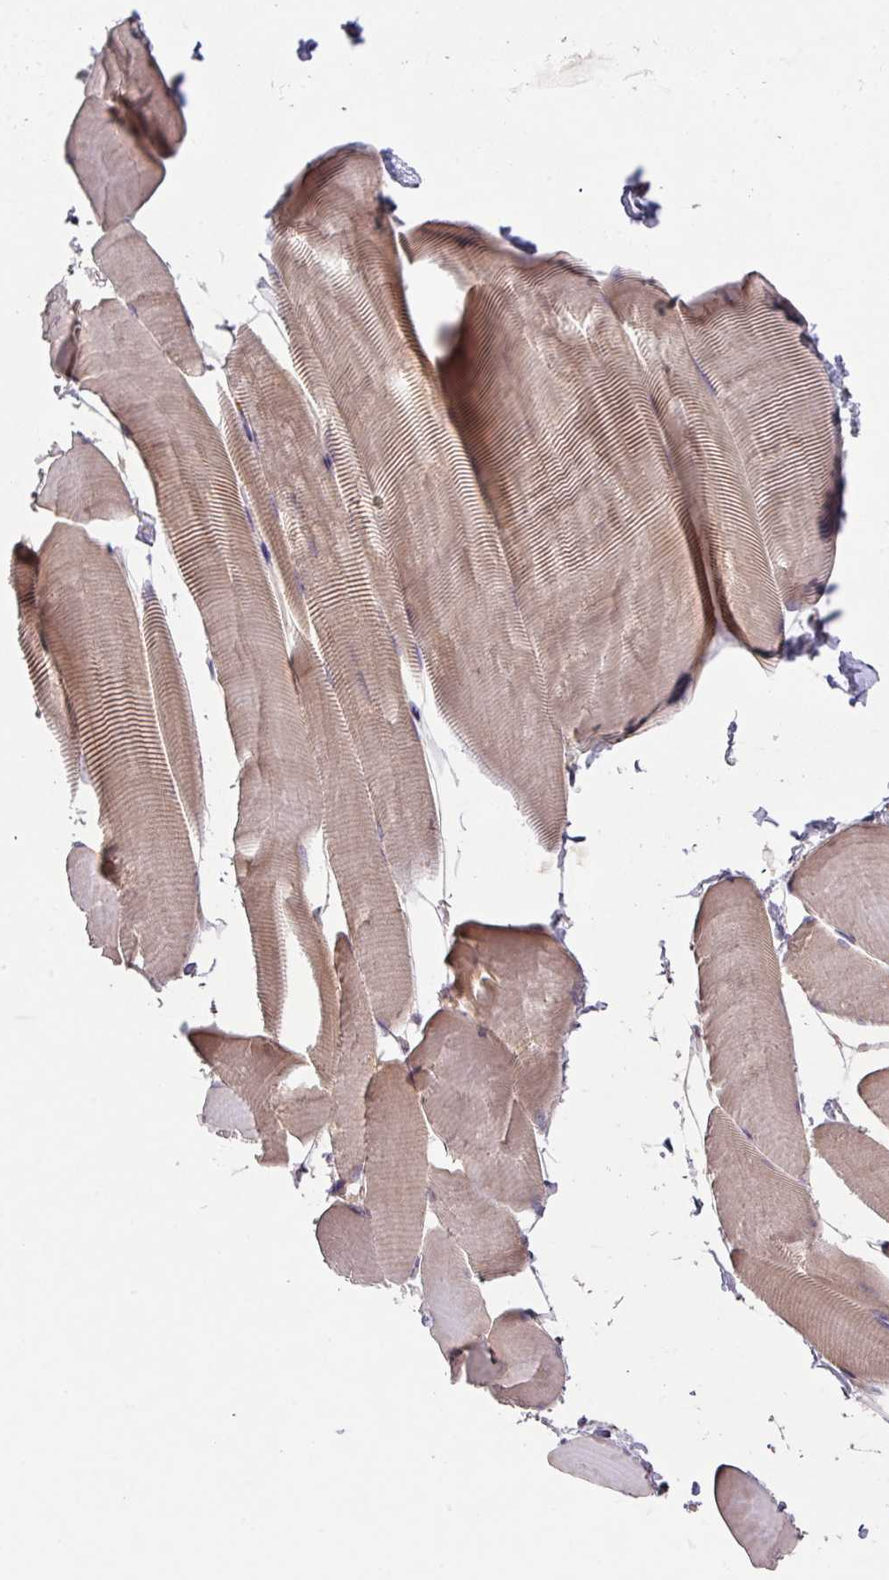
{"staining": {"intensity": "moderate", "quantity": "25%-75%", "location": "cytoplasmic/membranous"}, "tissue": "skeletal muscle", "cell_type": "Myocytes", "image_type": "normal", "snomed": [{"axis": "morphology", "description": "Normal tissue, NOS"}, {"axis": "topography", "description": "Skeletal muscle"}], "caption": "Immunohistochemical staining of unremarkable skeletal muscle exhibits medium levels of moderate cytoplasmic/membranous staining in approximately 25%-75% of myocytes.", "gene": "TRIM14", "patient": {"sex": "male", "age": 25}}